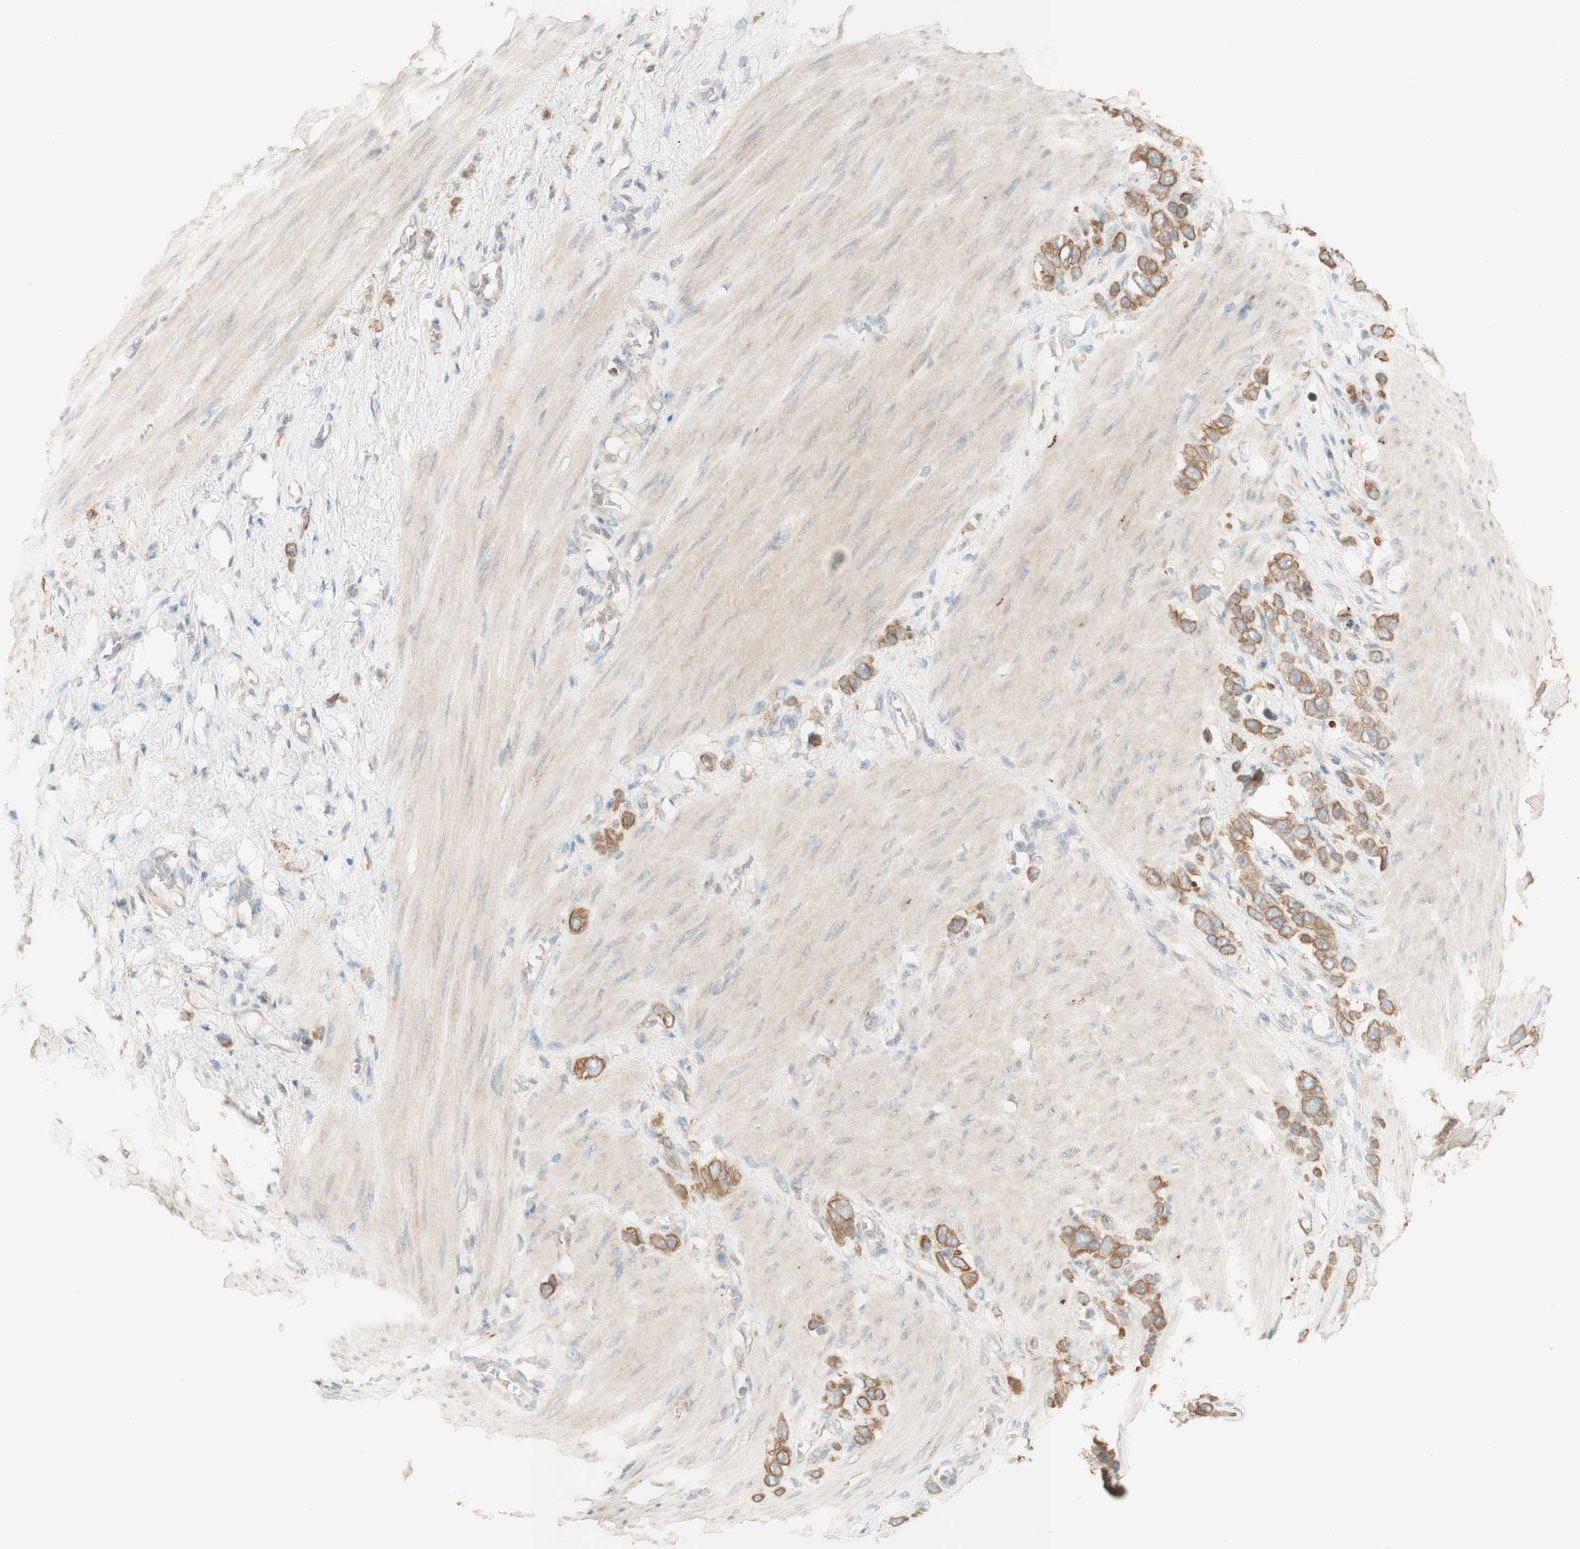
{"staining": {"intensity": "moderate", "quantity": ">75%", "location": "cytoplasmic/membranous"}, "tissue": "stomach cancer", "cell_type": "Tumor cells", "image_type": "cancer", "snomed": [{"axis": "morphology", "description": "Adenocarcinoma, NOS"}, {"axis": "morphology", "description": "Adenocarcinoma, High grade"}, {"axis": "topography", "description": "Stomach, upper"}, {"axis": "topography", "description": "Stomach, lower"}], "caption": "A micrograph of human stomach cancer stained for a protein exhibits moderate cytoplasmic/membranous brown staining in tumor cells. The staining is performed using DAB brown chromogen to label protein expression. The nuclei are counter-stained blue using hematoxylin.", "gene": "CLCN2", "patient": {"sex": "female", "age": 65}}